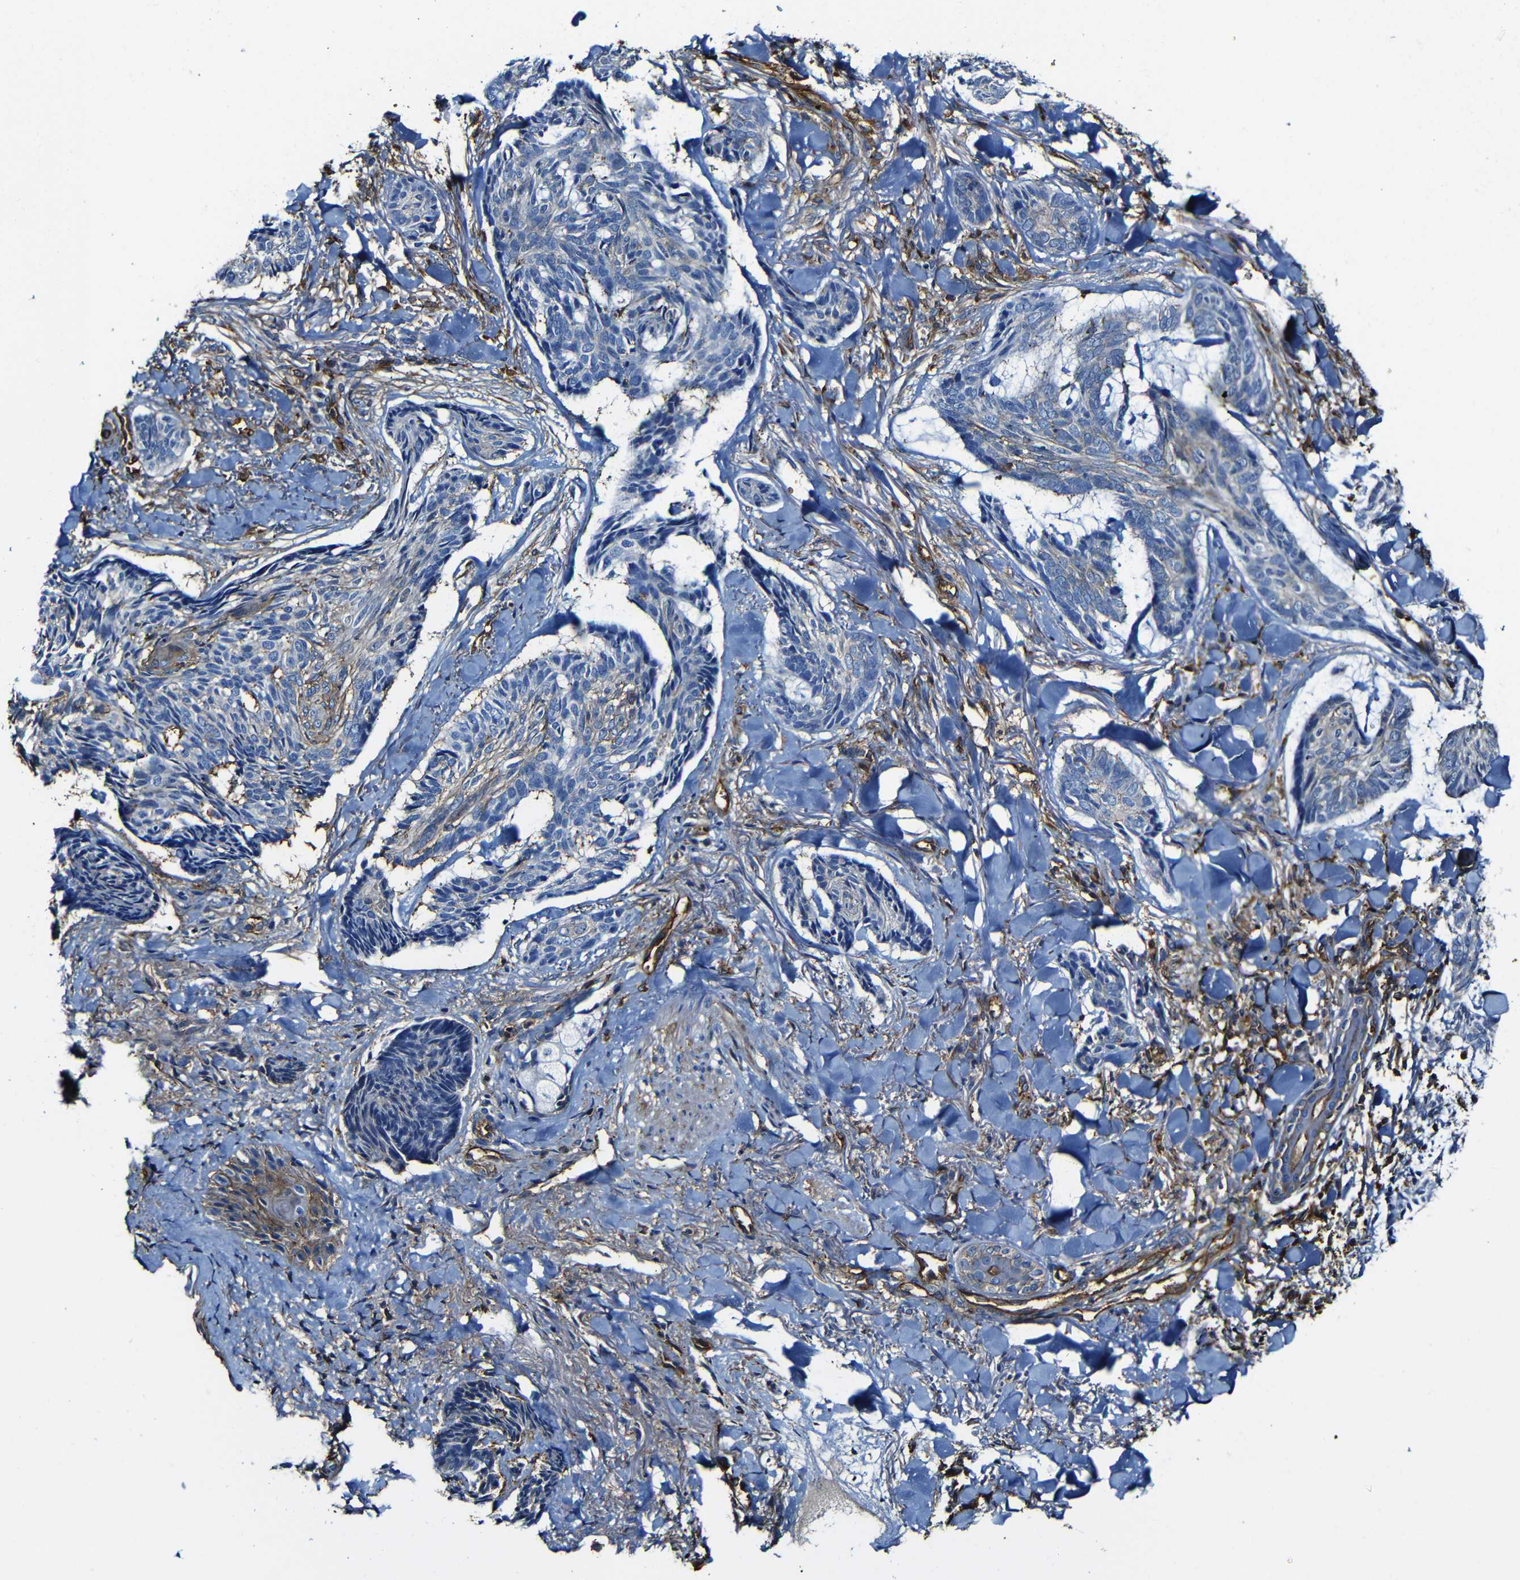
{"staining": {"intensity": "weak", "quantity": "<25%", "location": "cytoplasmic/membranous"}, "tissue": "skin cancer", "cell_type": "Tumor cells", "image_type": "cancer", "snomed": [{"axis": "morphology", "description": "Basal cell carcinoma"}, {"axis": "topography", "description": "Skin"}], "caption": "A high-resolution histopathology image shows immunohistochemistry (IHC) staining of basal cell carcinoma (skin), which displays no significant expression in tumor cells.", "gene": "MSN", "patient": {"sex": "male", "age": 43}}